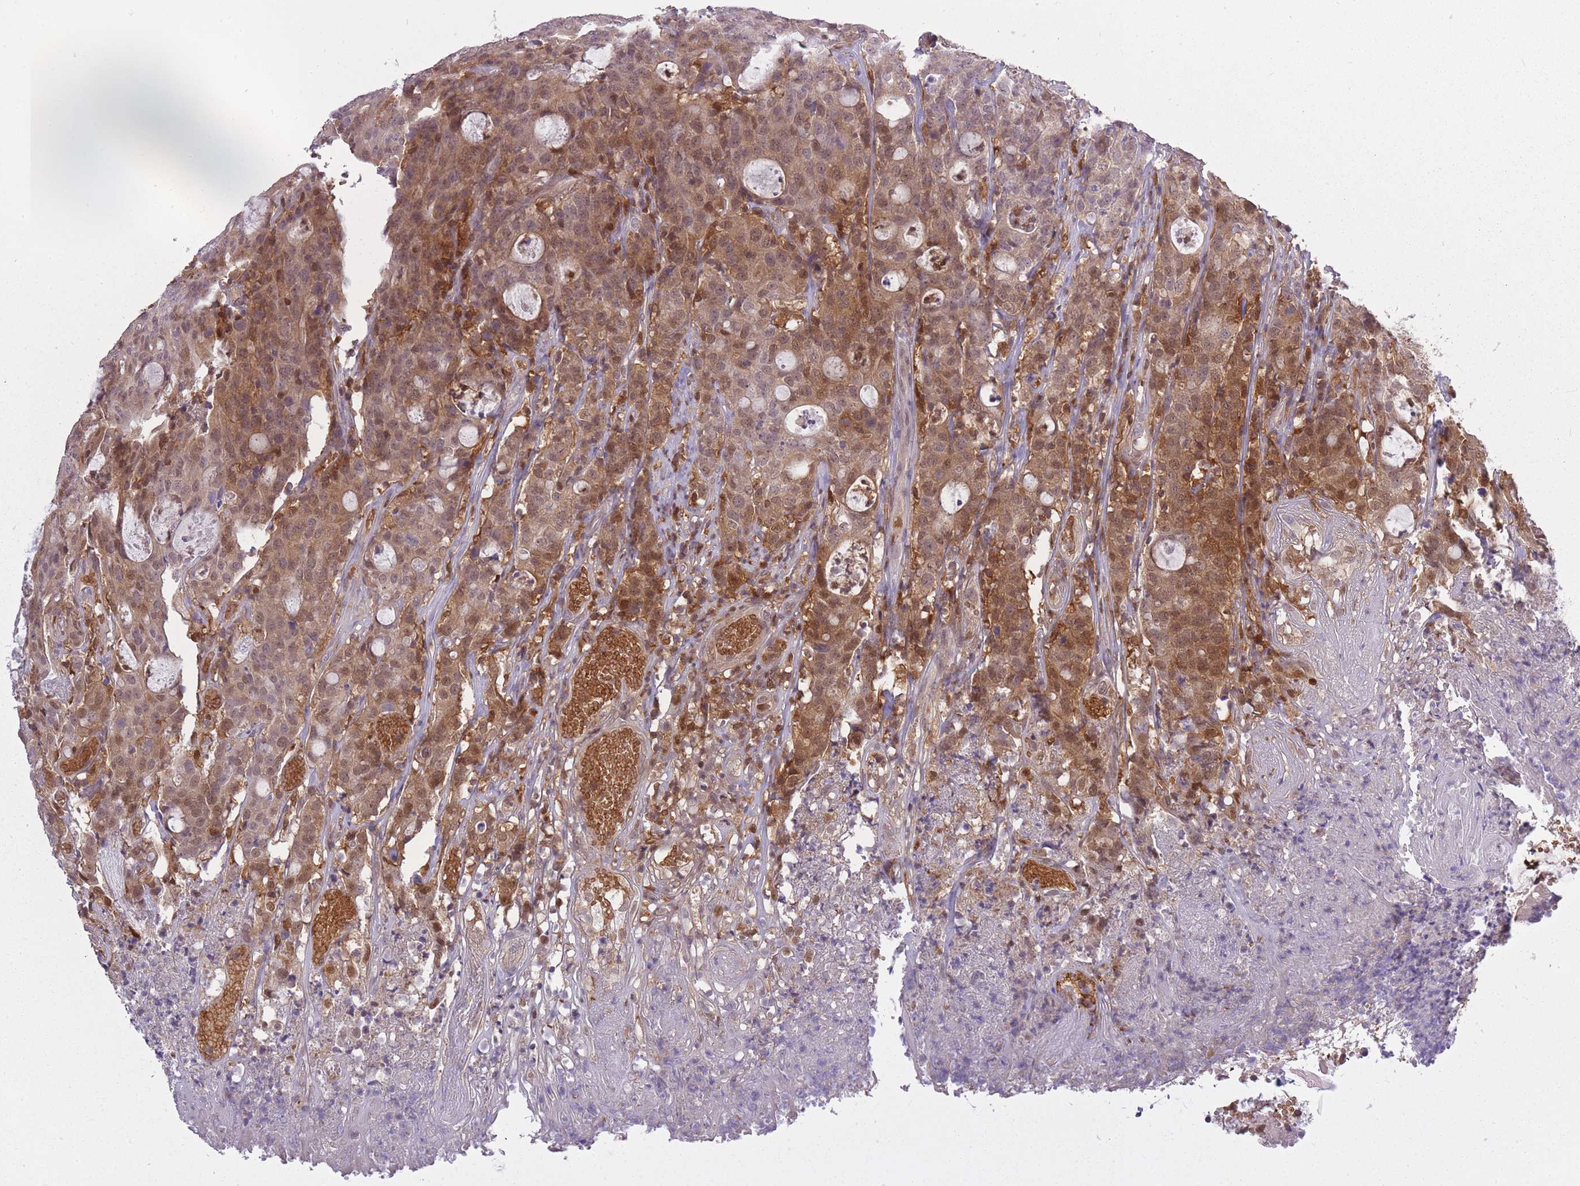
{"staining": {"intensity": "moderate", "quantity": ">75%", "location": "cytoplasmic/membranous,nuclear"}, "tissue": "colorectal cancer", "cell_type": "Tumor cells", "image_type": "cancer", "snomed": [{"axis": "morphology", "description": "Adenocarcinoma, NOS"}, {"axis": "topography", "description": "Colon"}], "caption": "Colorectal cancer (adenocarcinoma) stained with DAB (3,3'-diaminobenzidine) immunohistochemistry displays medium levels of moderate cytoplasmic/membranous and nuclear positivity in approximately >75% of tumor cells.", "gene": "CXorf38", "patient": {"sex": "male", "age": 83}}